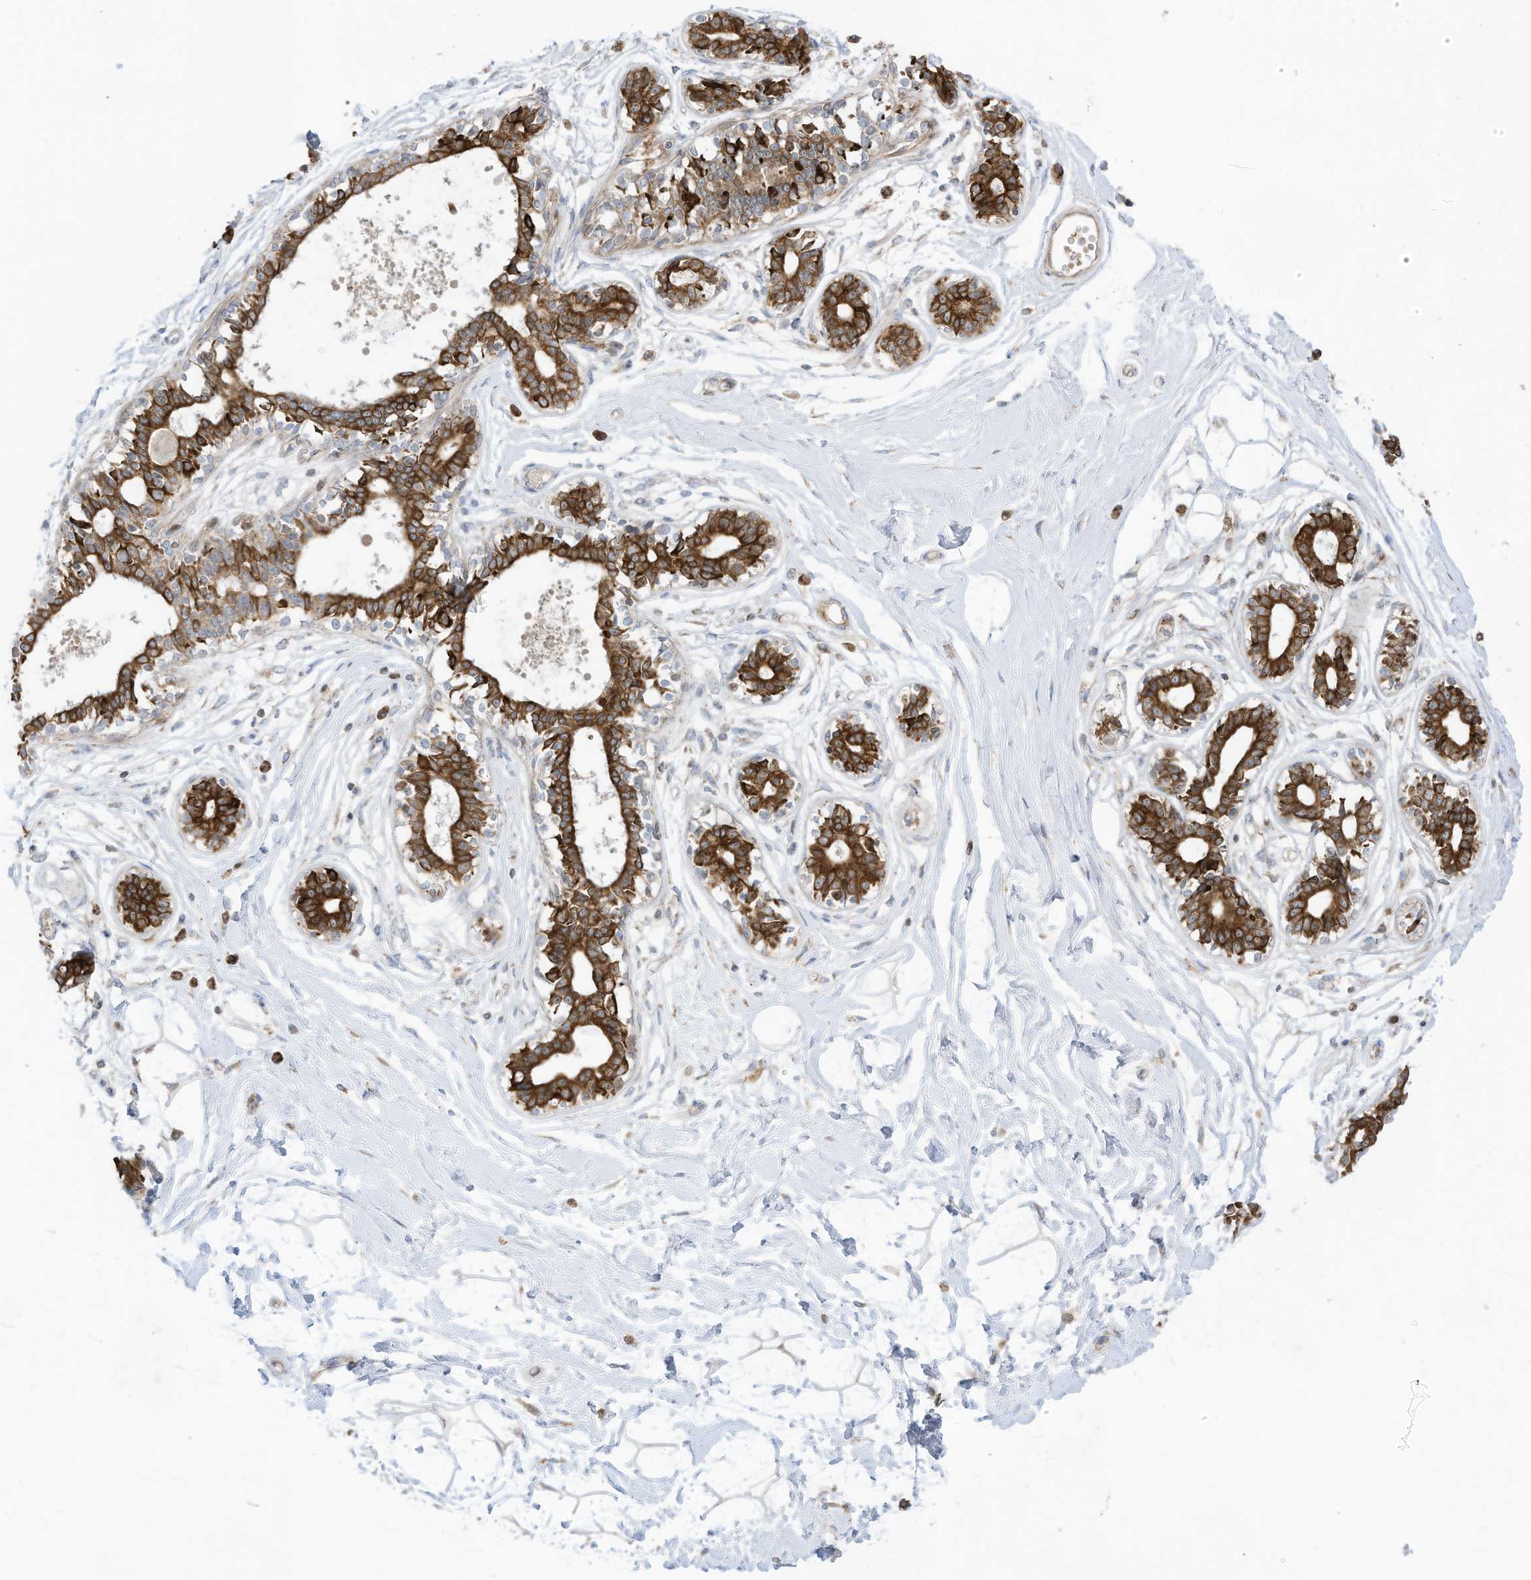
{"staining": {"intensity": "negative", "quantity": "none", "location": "none"}, "tissue": "breast", "cell_type": "Adipocytes", "image_type": "normal", "snomed": [{"axis": "morphology", "description": "Normal tissue, NOS"}, {"axis": "topography", "description": "Breast"}], "caption": "An immunohistochemistry (IHC) image of normal breast is shown. There is no staining in adipocytes of breast.", "gene": "CGAS", "patient": {"sex": "female", "age": 45}}